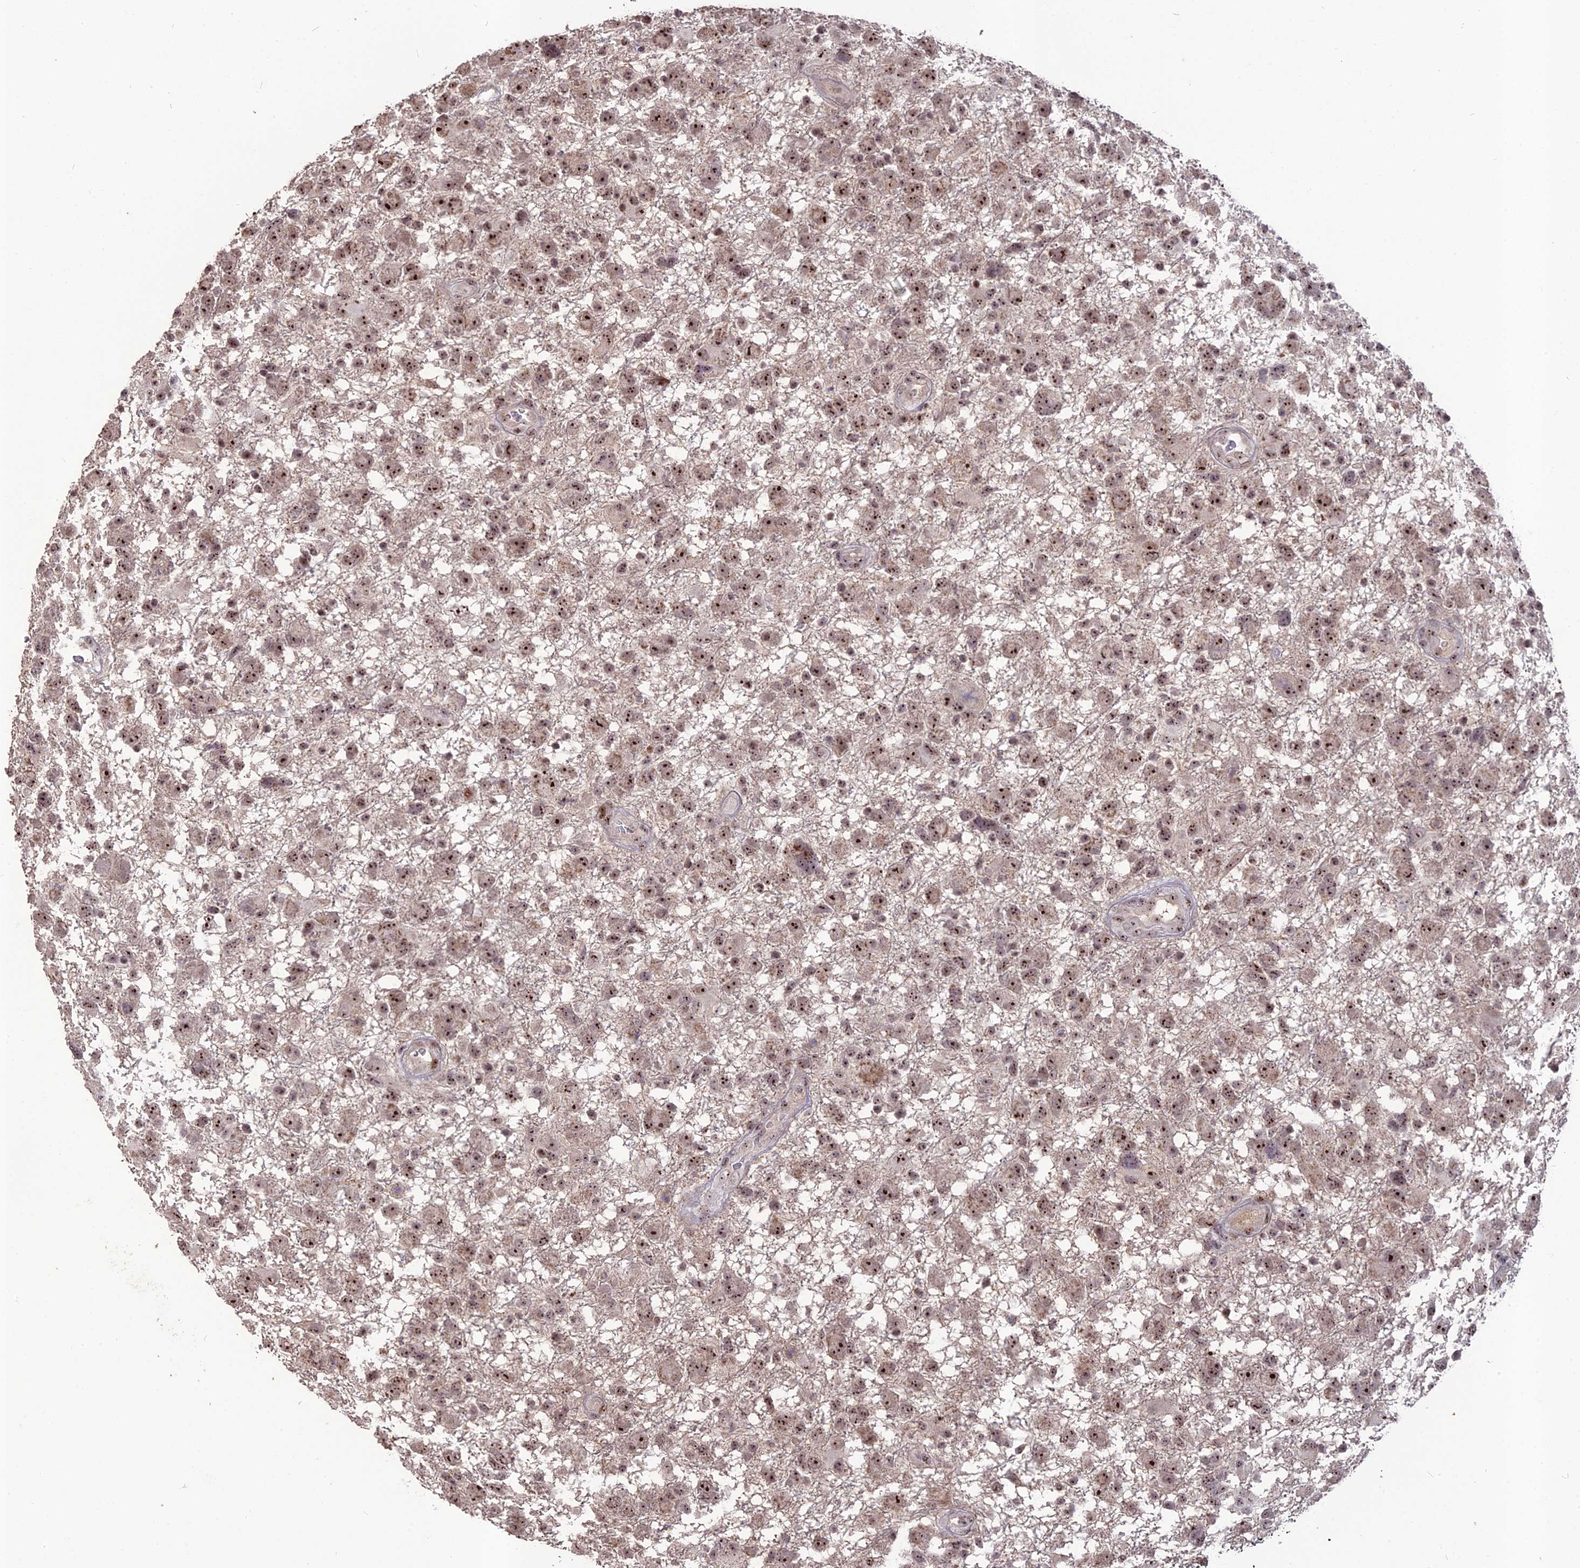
{"staining": {"intensity": "strong", "quantity": ">75%", "location": "nuclear"}, "tissue": "glioma", "cell_type": "Tumor cells", "image_type": "cancer", "snomed": [{"axis": "morphology", "description": "Glioma, malignant, High grade"}, {"axis": "topography", "description": "Brain"}], "caption": "Protein staining shows strong nuclear staining in approximately >75% of tumor cells in malignant glioma (high-grade).", "gene": "FAM131A", "patient": {"sex": "male", "age": 61}}